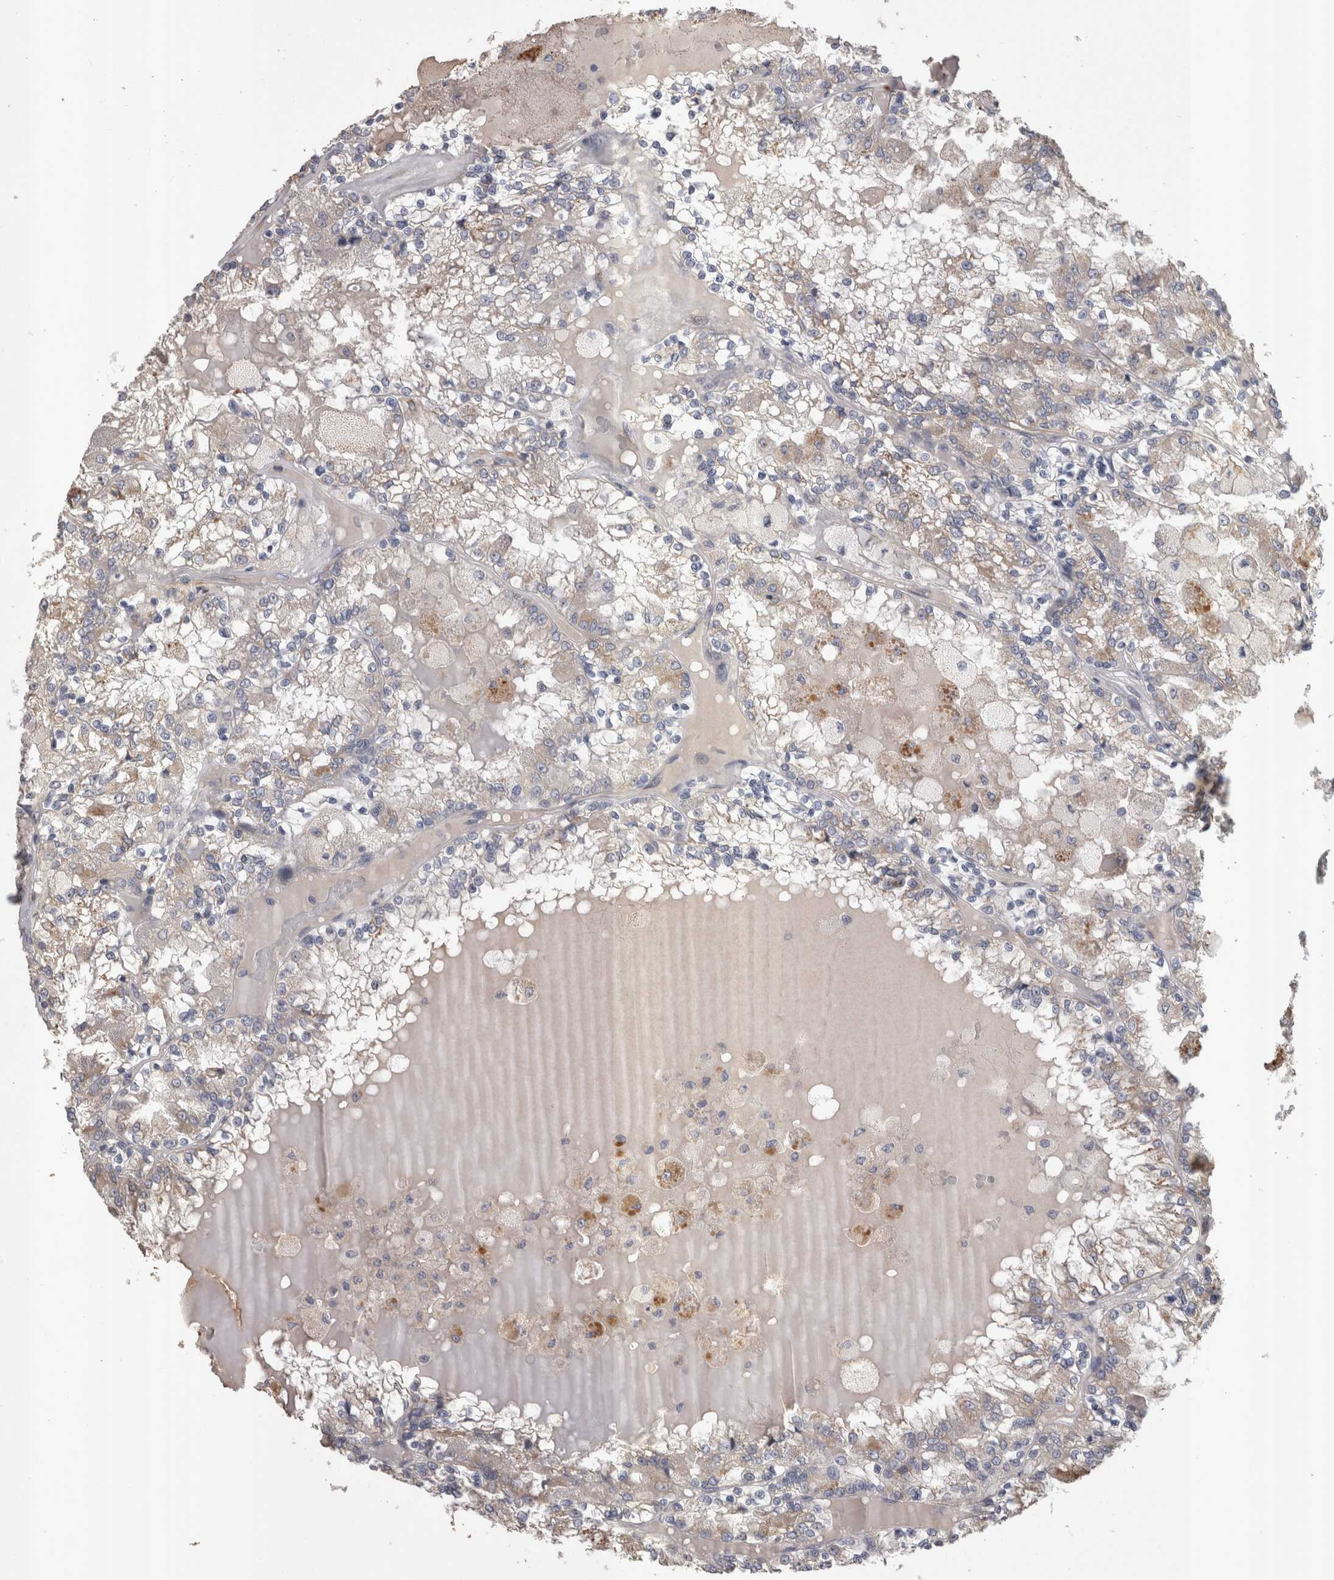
{"staining": {"intensity": "negative", "quantity": "none", "location": "none"}, "tissue": "renal cancer", "cell_type": "Tumor cells", "image_type": "cancer", "snomed": [{"axis": "morphology", "description": "Adenocarcinoma, NOS"}, {"axis": "topography", "description": "Kidney"}], "caption": "A histopathology image of human renal adenocarcinoma is negative for staining in tumor cells. (DAB immunohistochemistry (IHC) with hematoxylin counter stain).", "gene": "STC1", "patient": {"sex": "female", "age": 56}}